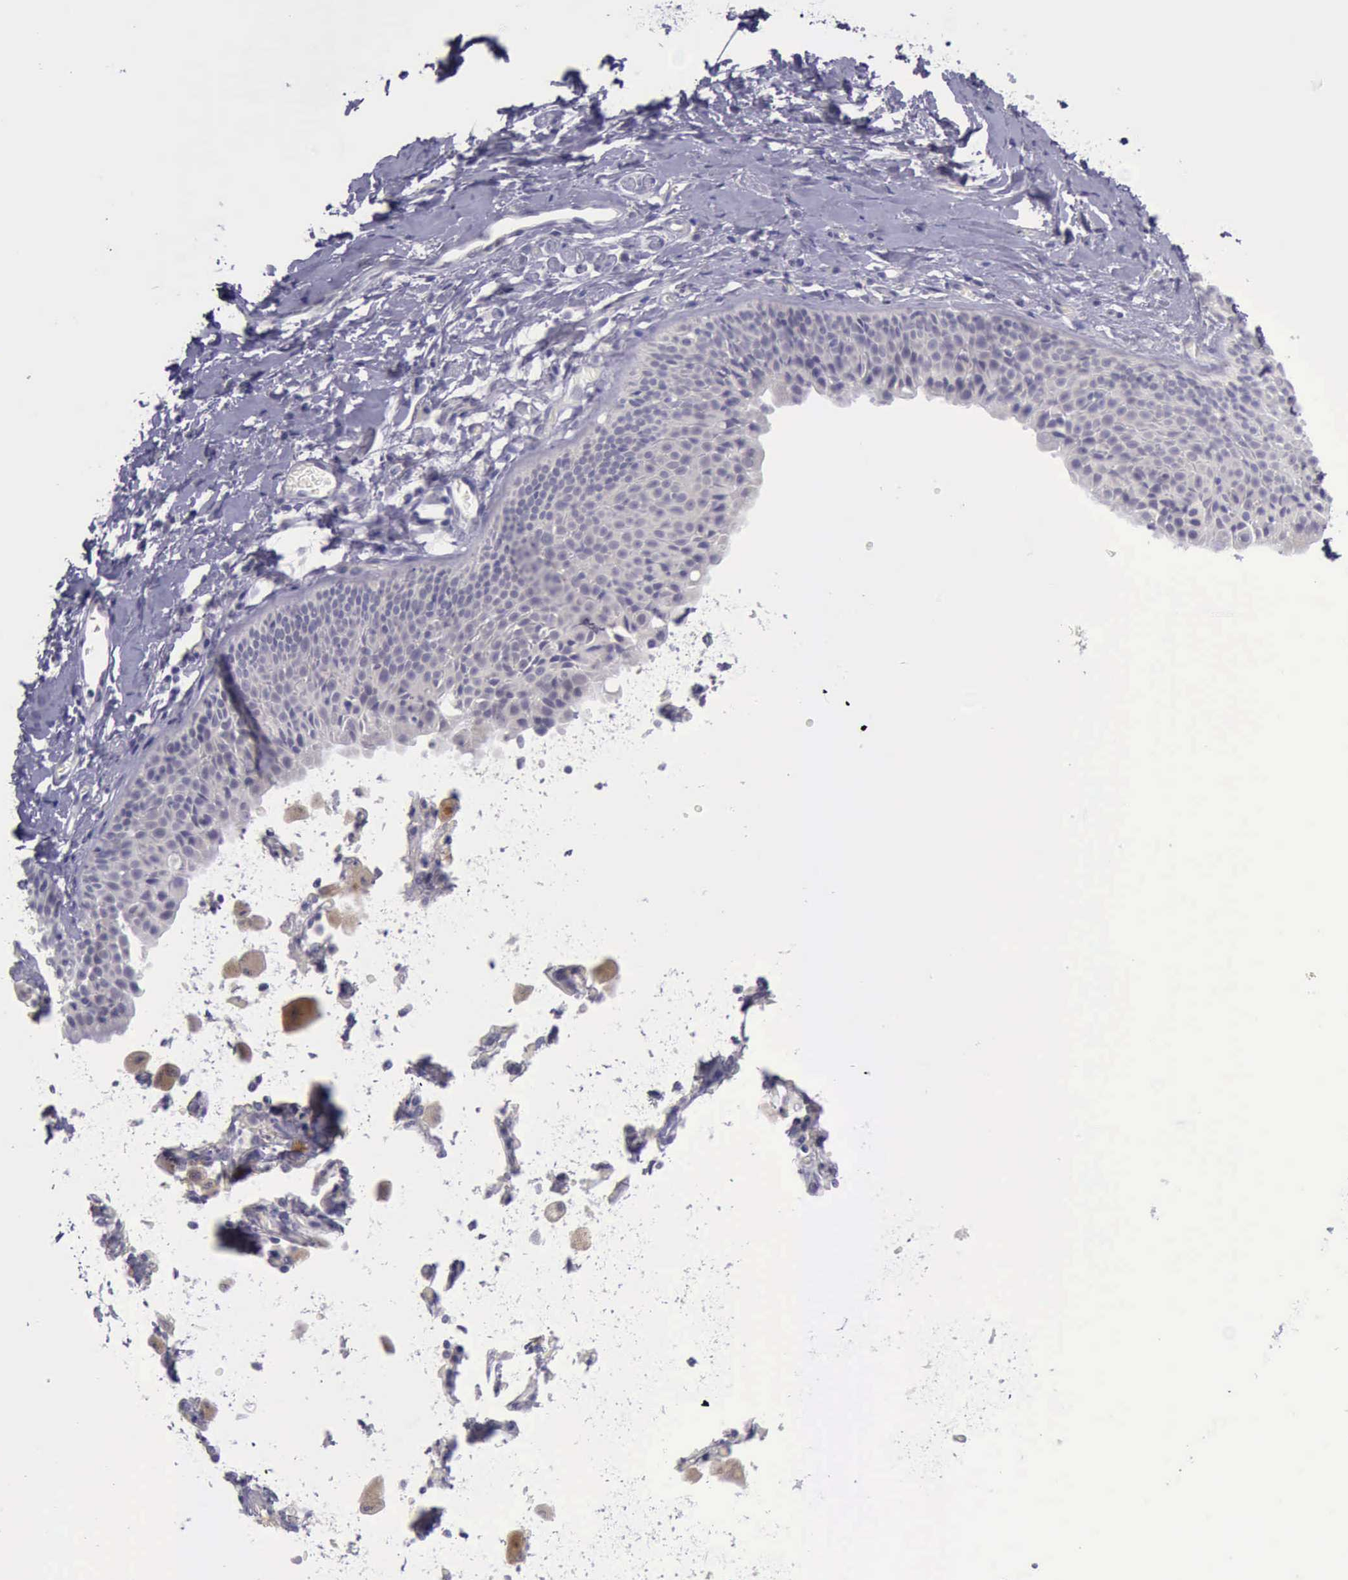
{"staining": {"intensity": "negative", "quantity": "none", "location": "none"}, "tissue": "nasopharynx", "cell_type": "Respiratory epithelial cells", "image_type": "normal", "snomed": [{"axis": "morphology", "description": "Normal tissue, NOS"}, {"axis": "morphology", "description": "Inflammation, NOS"}, {"axis": "morphology", "description": "Malignant melanoma, Metastatic site"}, {"axis": "topography", "description": "Nasopharynx"}], "caption": "High power microscopy micrograph of an IHC image of unremarkable nasopharynx, revealing no significant staining in respiratory epithelial cells. (DAB (3,3'-diaminobenzidine) immunohistochemistry (IHC) with hematoxylin counter stain).", "gene": "ARNT2", "patient": {"sex": "female", "age": 55}}